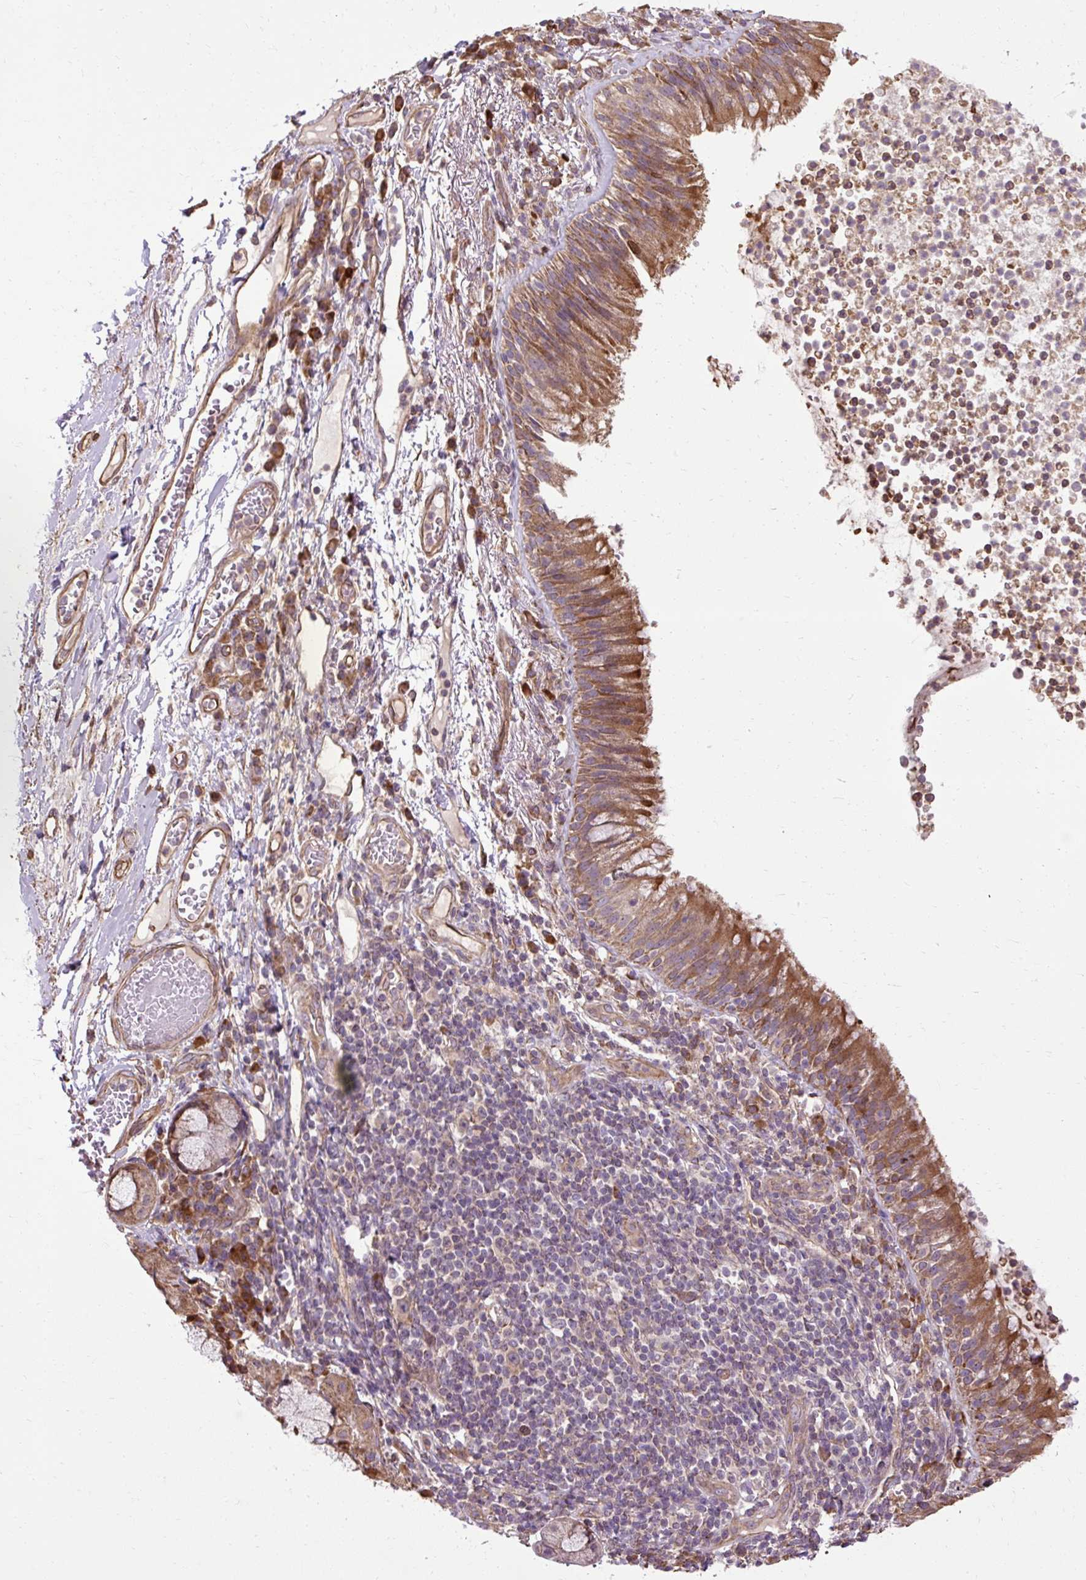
{"staining": {"intensity": "moderate", "quantity": ">75%", "location": "cytoplasmic/membranous"}, "tissue": "bronchus", "cell_type": "Respiratory epithelial cells", "image_type": "normal", "snomed": [{"axis": "morphology", "description": "Normal tissue, NOS"}, {"axis": "topography", "description": "Cartilage tissue"}, {"axis": "topography", "description": "Bronchus"}], "caption": "Immunohistochemistry staining of normal bronchus, which exhibits medium levels of moderate cytoplasmic/membranous staining in approximately >75% of respiratory epithelial cells indicating moderate cytoplasmic/membranous protein expression. The staining was performed using DAB (brown) for protein detection and nuclei were counterstained in hematoxylin (blue).", "gene": "FLRT1", "patient": {"sex": "male", "age": 56}}